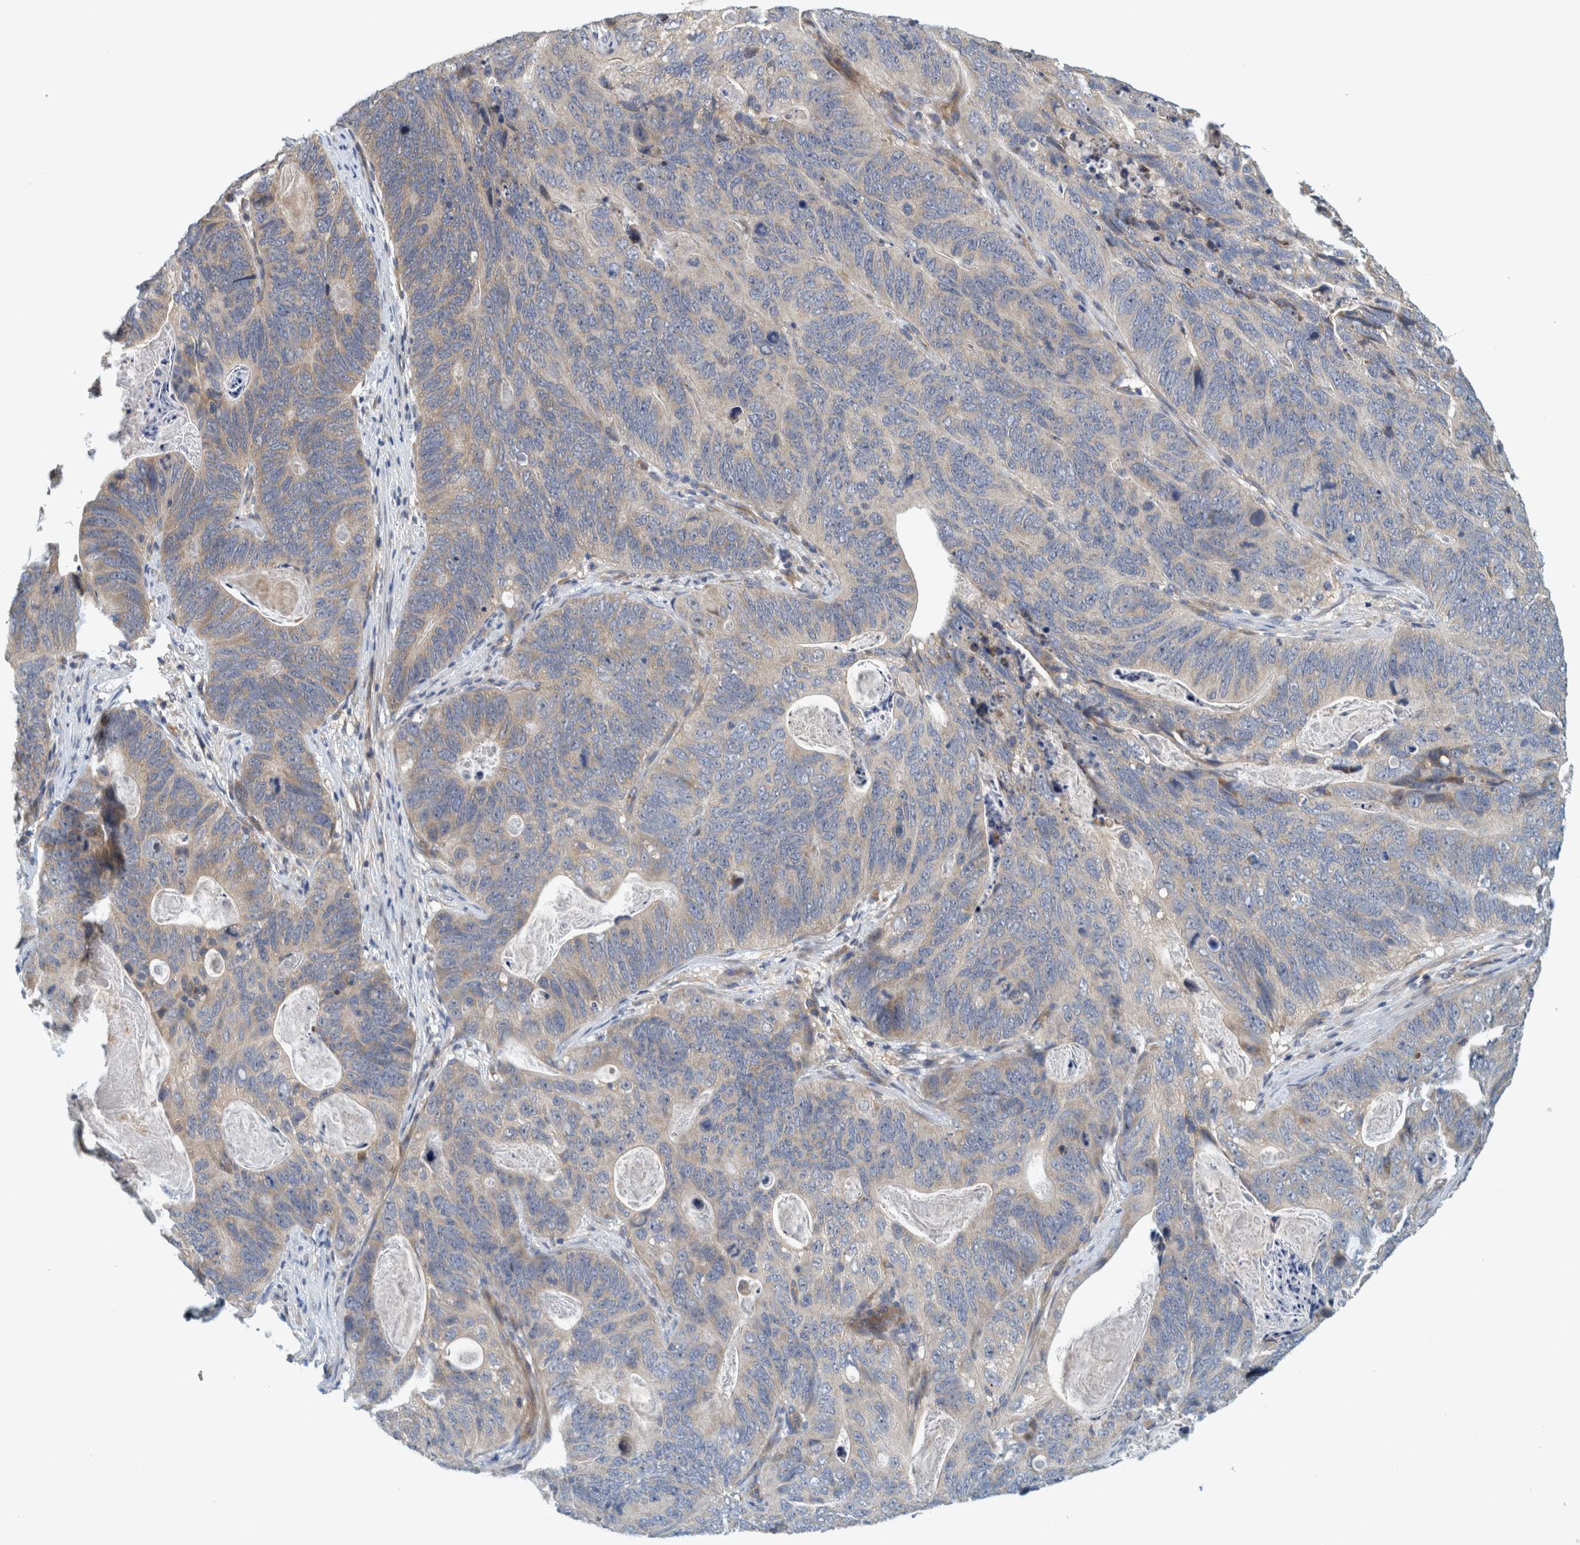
{"staining": {"intensity": "negative", "quantity": "none", "location": "none"}, "tissue": "stomach cancer", "cell_type": "Tumor cells", "image_type": "cancer", "snomed": [{"axis": "morphology", "description": "Normal tissue, NOS"}, {"axis": "morphology", "description": "Adenocarcinoma, NOS"}, {"axis": "topography", "description": "Stomach"}], "caption": "Immunohistochemistry (IHC) photomicrograph of human stomach adenocarcinoma stained for a protein (brown), which reveals no expression in tumor cells. Nuclei are stained in blue.", "gene": "ZNF324B", "patient": {"sex": "female", "age": 89}}